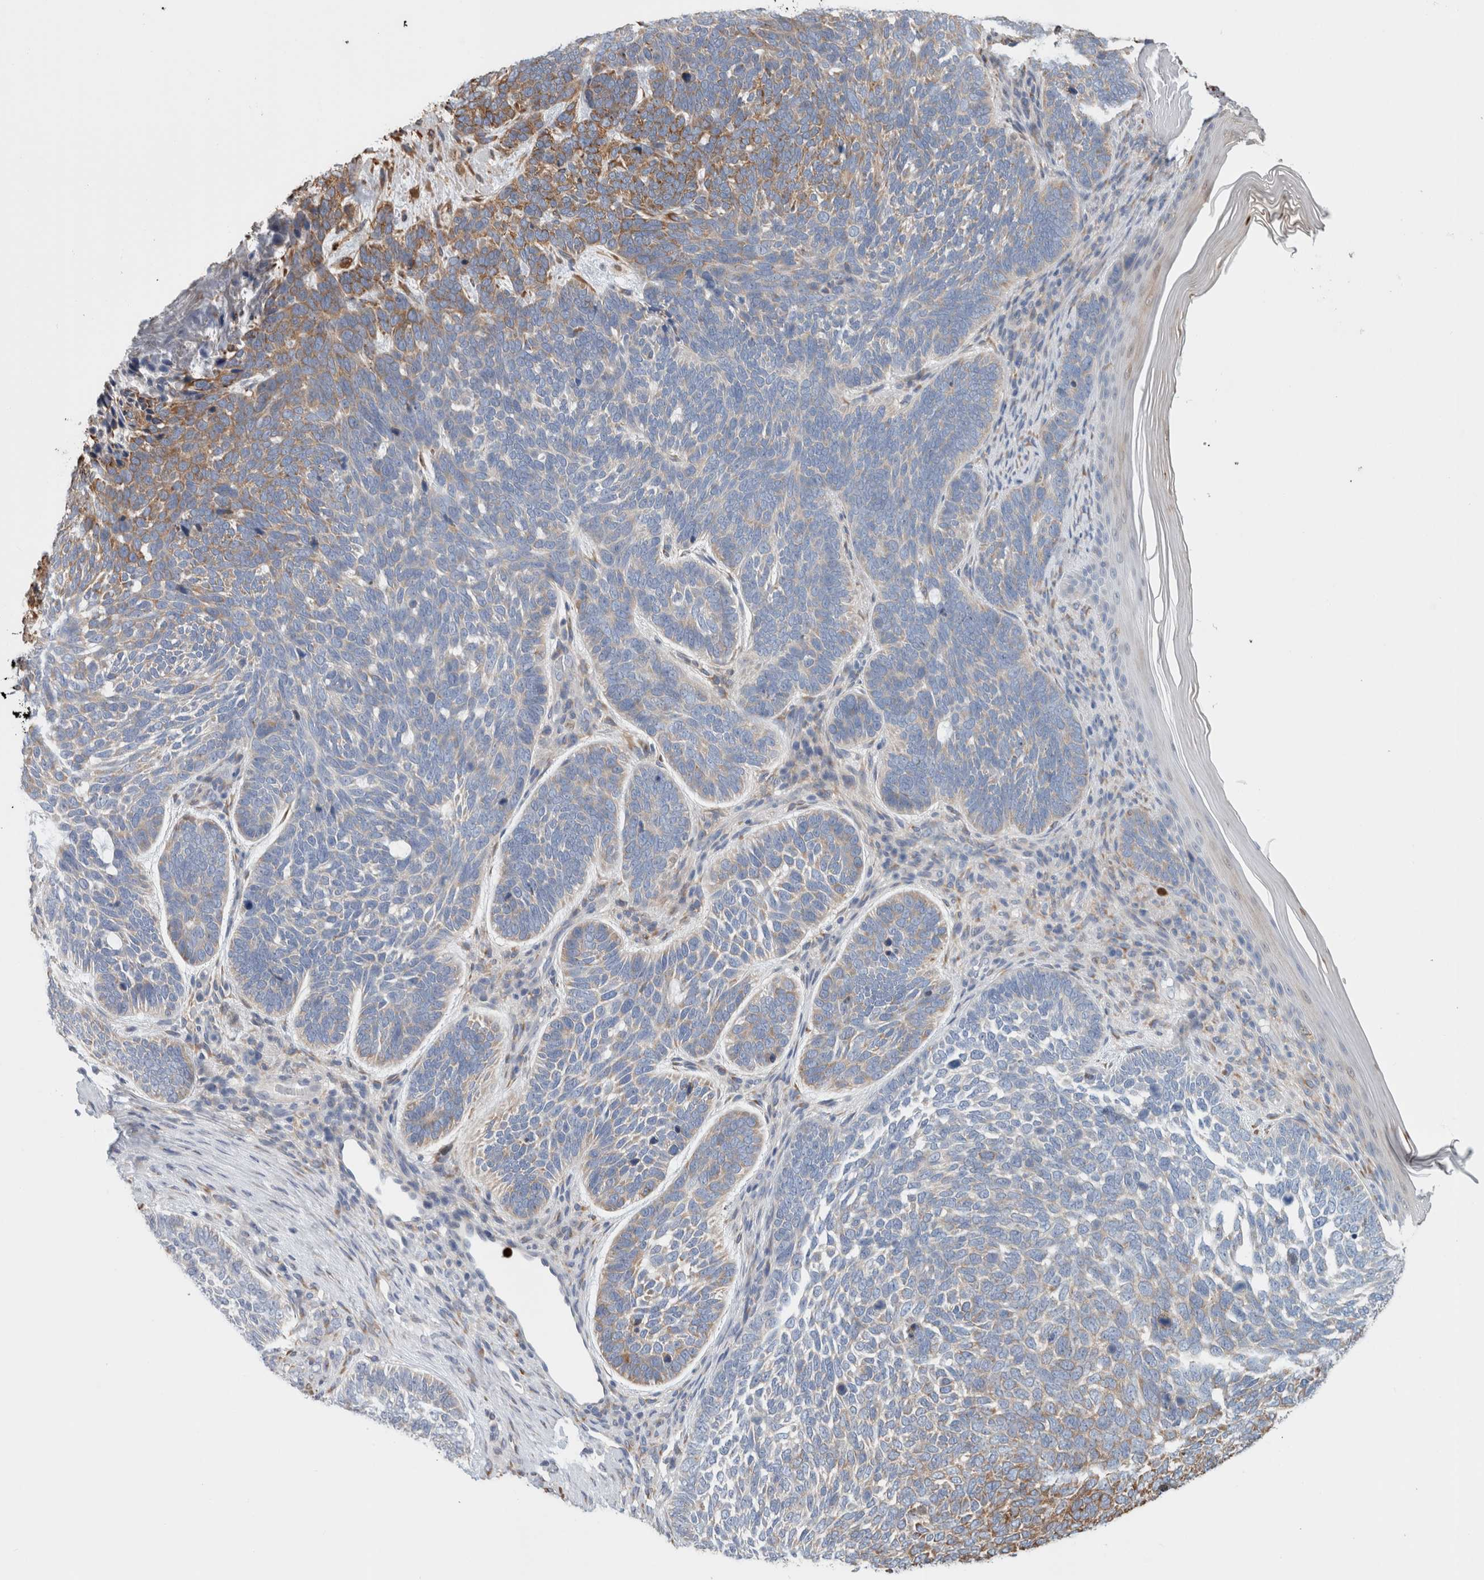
{"staining": {"intensity": "moderate", "quantity": "<25%", "location": "cytoplasmic/membranous"}, "tissue": "skin cancer", "cell_type": "Tumor cells", "image_type": "cancer", "snomed": [{"axis": "morphology", "description": "Basal cell carcinoma"}, {"axis": "topography", "description": "Skin"}], "caption": "Immunohistochemistry micrograph of skin cancer (basal cell carcinoma) stained for a protein (brown), which exhibits low levels of moderate cytoplasmic/membranous expression in about <25% of tumor cells.", "gene": "P4HA1", "patient": {"sex": "female", "age": 85}}